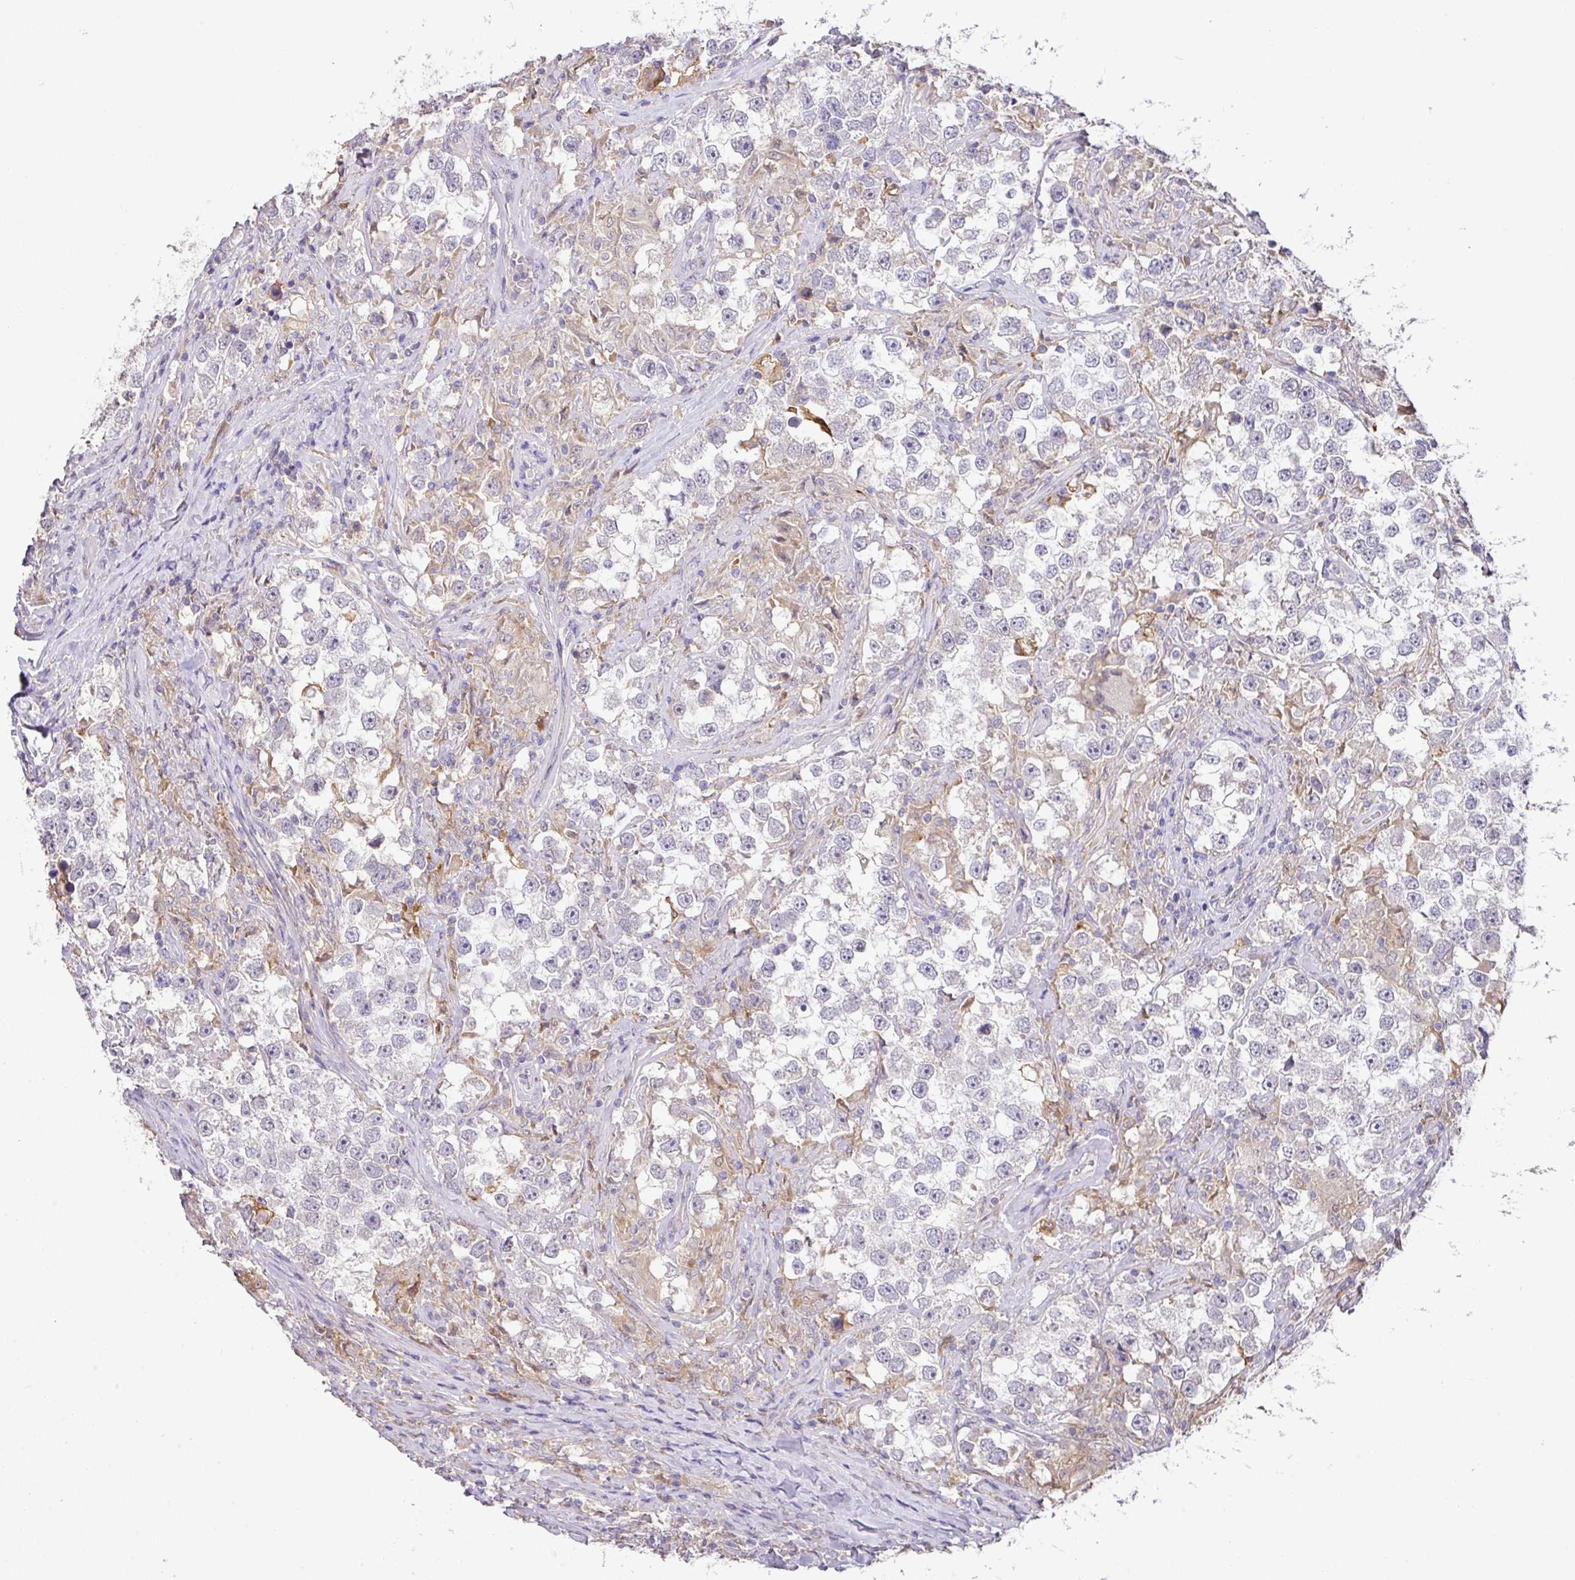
{"staining": {"intensity": "negative", "quantity": "none", "location": "none"}, "tissue": "testis cancer", "cell_type": "Tumor cells", "image_type": "cancer", "snomed": [{"axis": "morphology", "description": "Seminoma, NOS"}, {"axis": "topography", "description": "Testis"}], "caption": "There is no significant expression in tumor cells of seminoma (testis).", "gene": "GCNT7", "patient": {"sex": "male", "age": 46}}